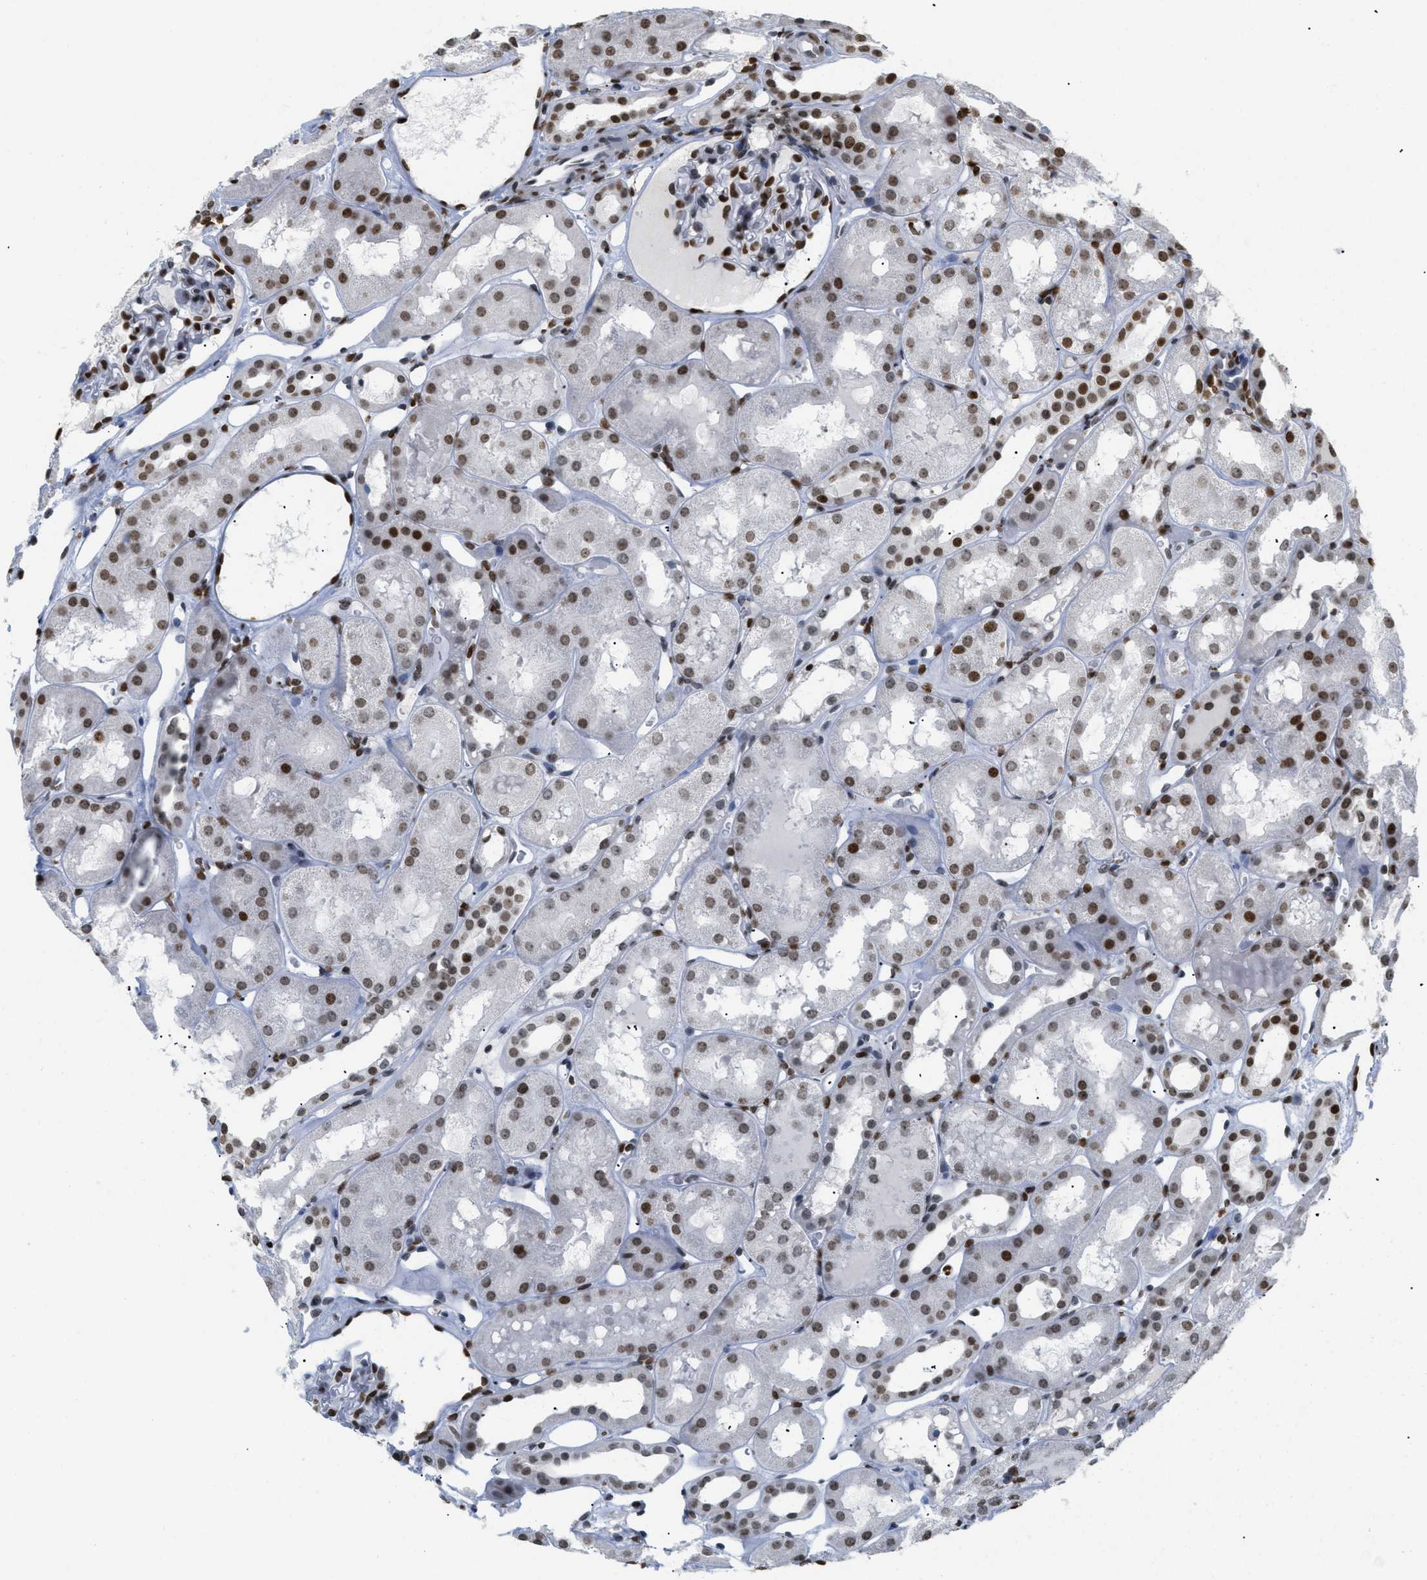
{"staining": {"intensity": "moderate", "quantity": "25%-75%", "location": "nuclear"}, "tissue": "kidney", "cell_type": "Cells in glomeruli", "image_type": "normal", "snomed": [{"axis": "morphology", "description": "Normal tissue, NOS"}, {"axis": "topography", "description": "Kidney"}, {"axis": "topography", "description": "Urinary bladder"}], "caption": "Benign kidney shows moderate nuclear staining in about 25%-75% of cells in glomeruli.", "gene": "HMGN2", "patient": {"sex": "male", "age": 16}}